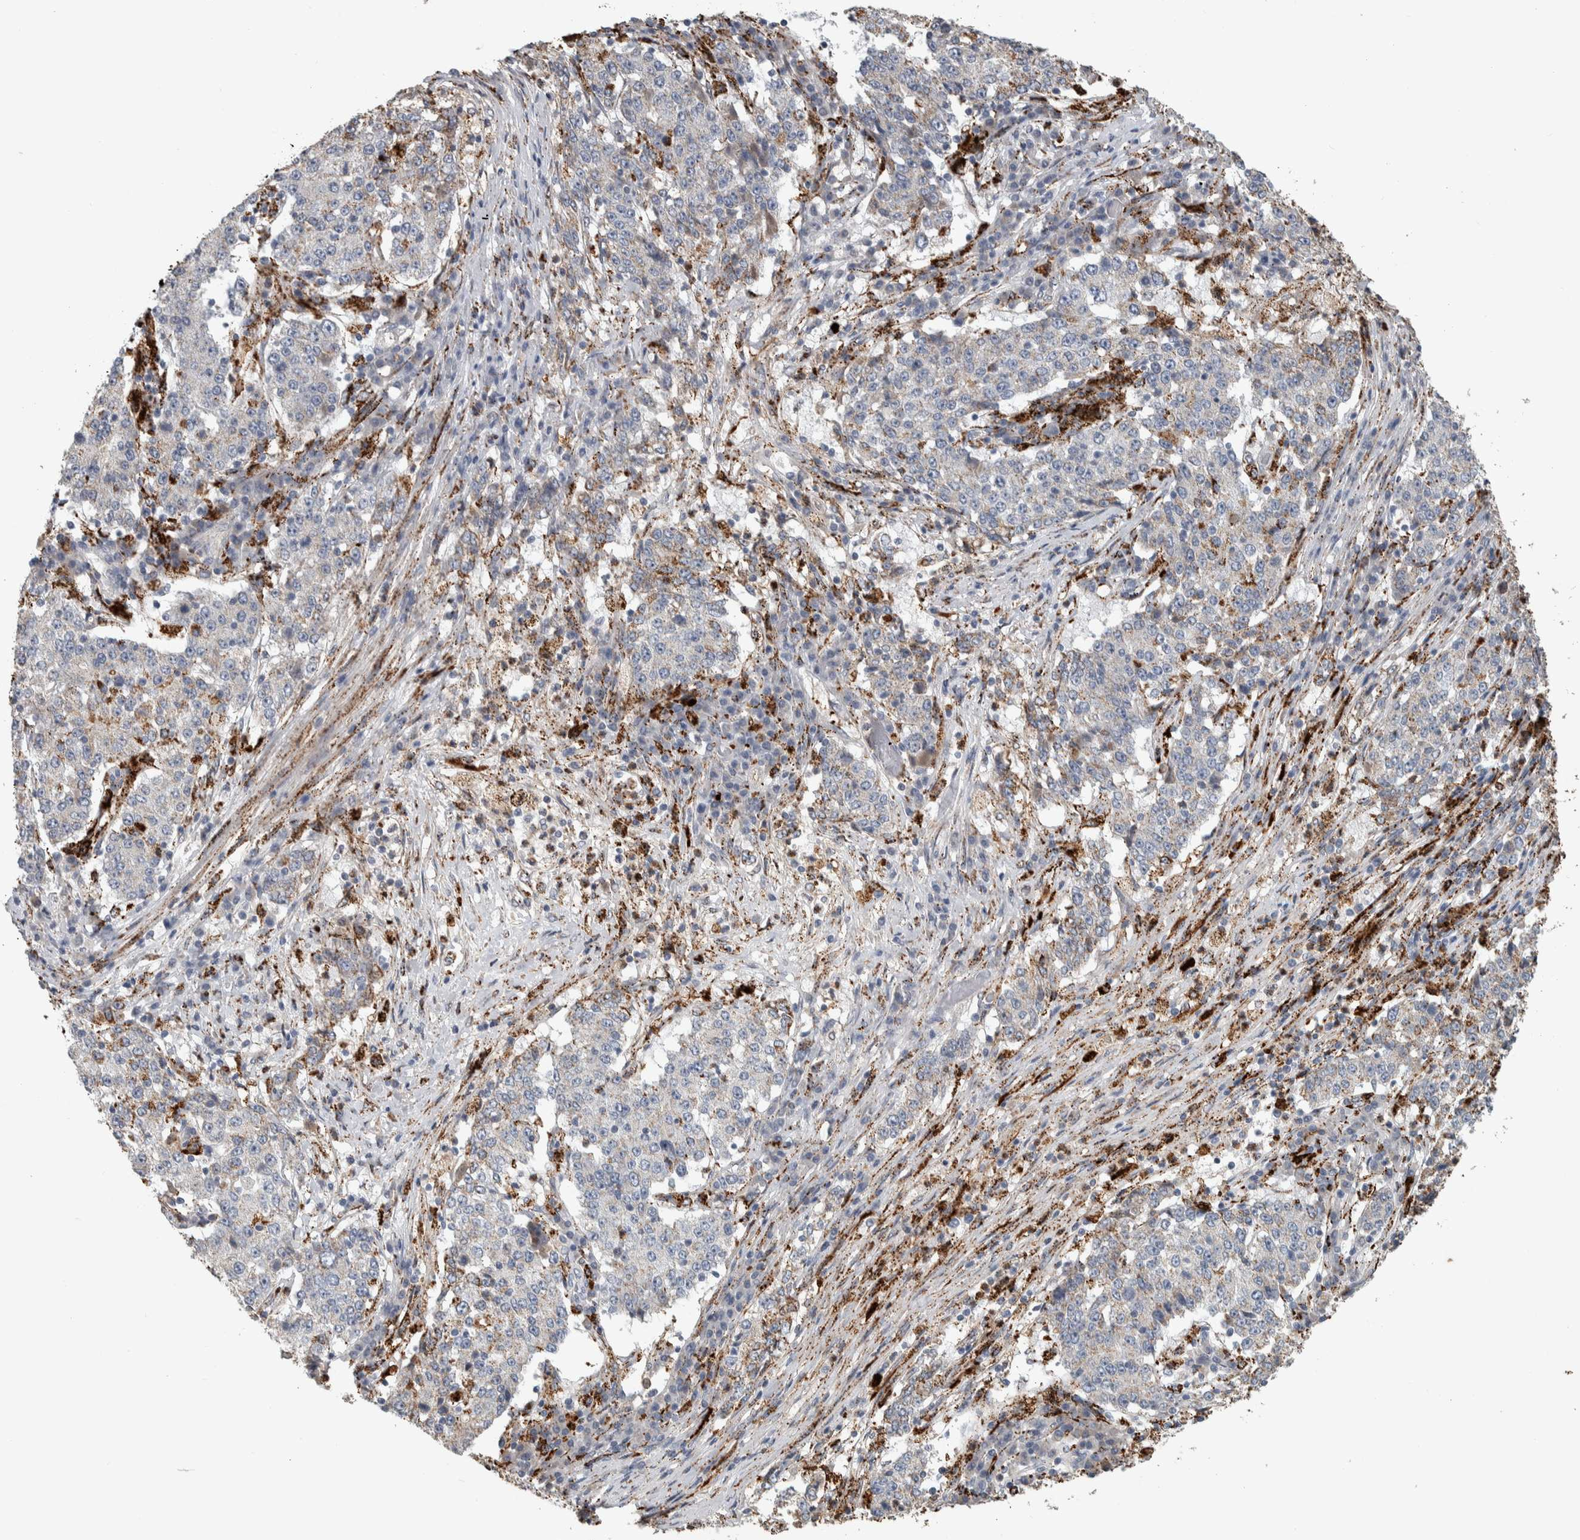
{"staining": {"intensity": "weak", "quantity": "<25%", "location": "cytoplasmic/membranous"}, "tissue": "stomach cancer", "cell_type": "Tumor cells", "image_type": "cancer", "snomed": [{"axis": "morphology", "description": "Adenocarcinoma, NOS"}, {"axis": "topography", "description": "Stomach"}], "caption": "Immunohistochemistry photomicrograph of human stomach cancer (adenocarcinoma) stained for a protein (brown), which displays no staining in tumor cells. The staining is performed using DAB brown chromogen with nuclei counter-stained in using hematoxylin.", "gene": "FAM78A", "patient": {"sex": "male", "age": 59}}